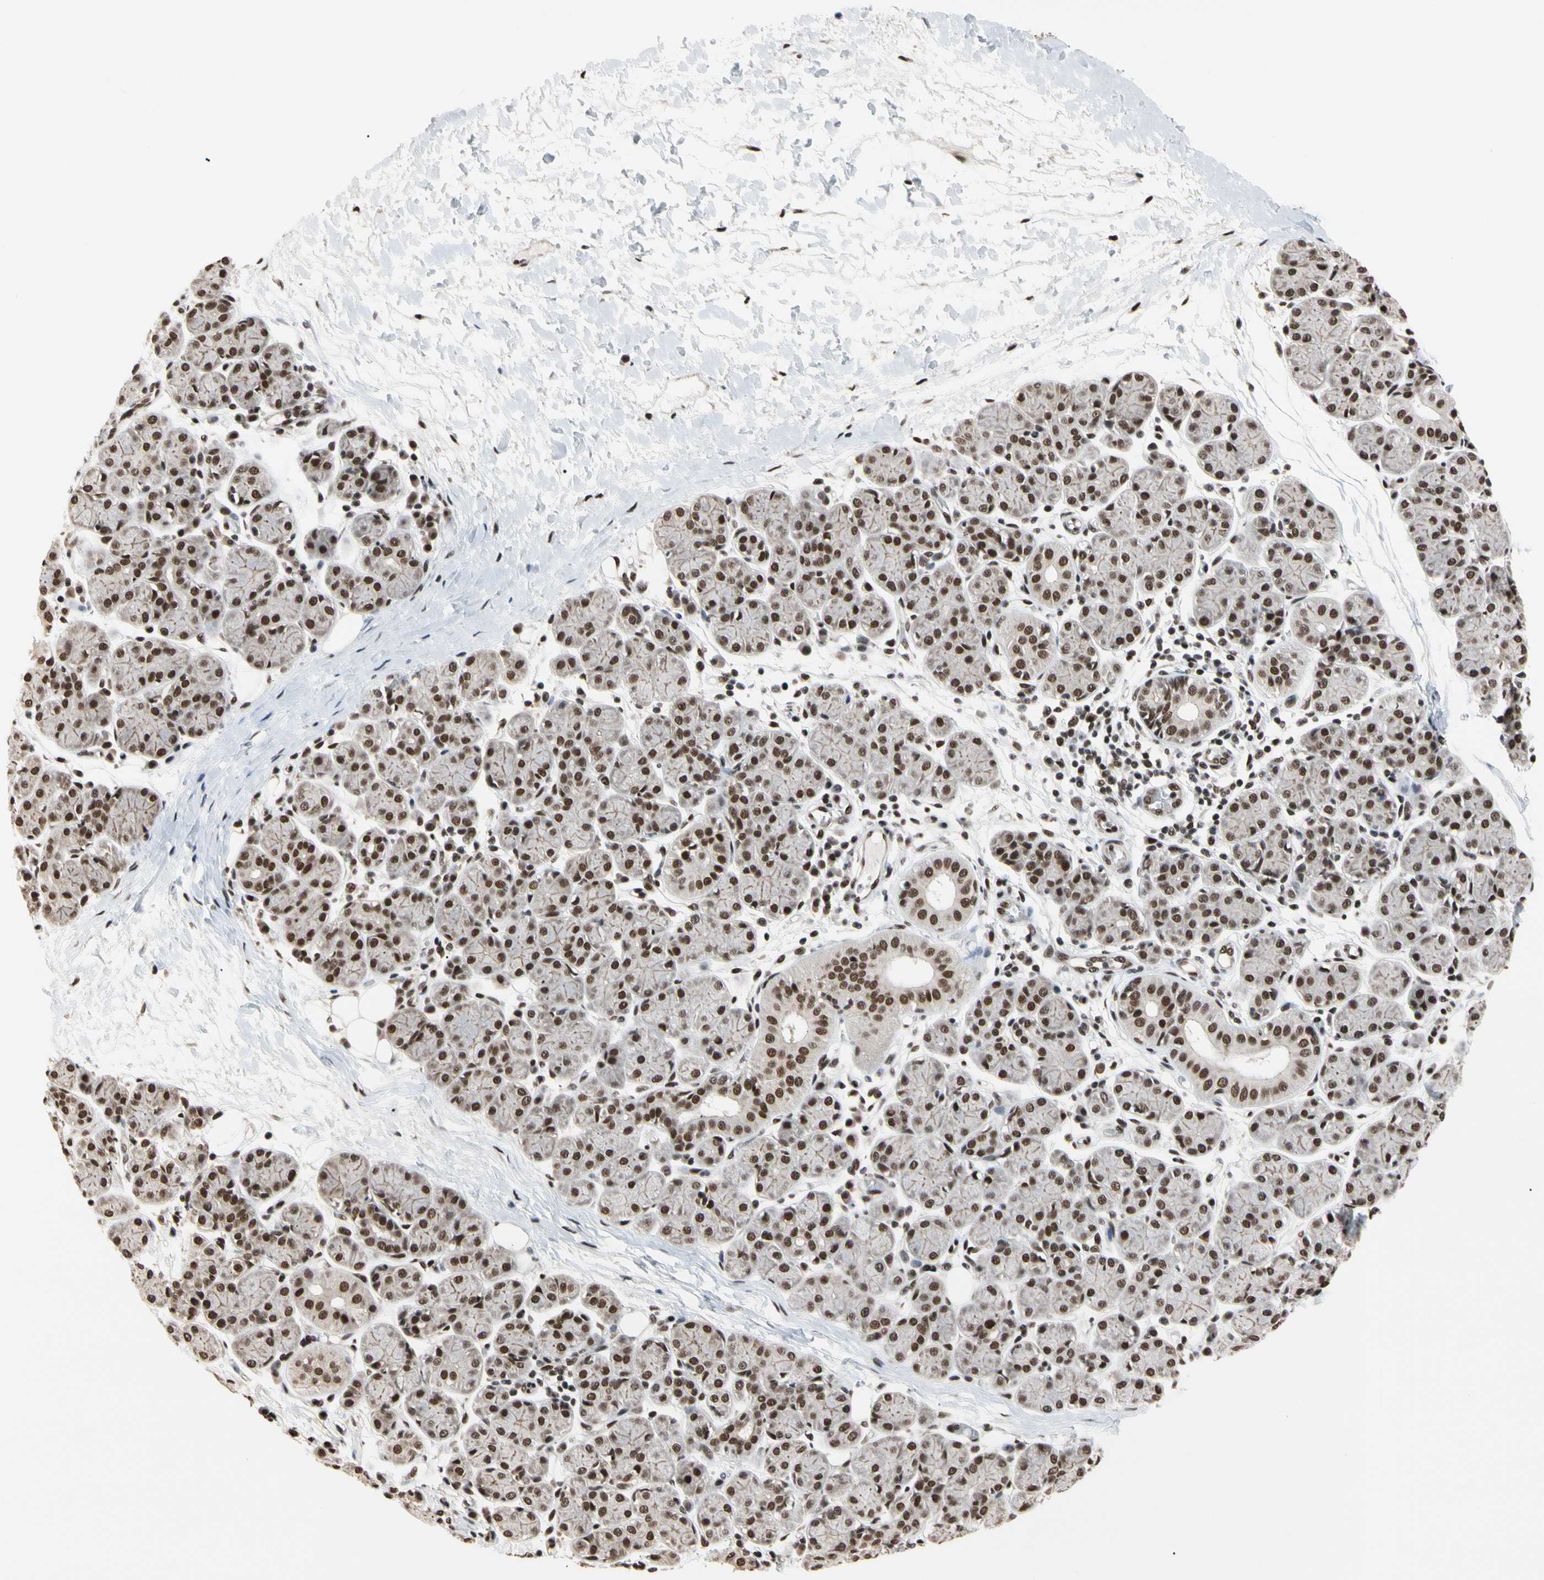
{"staining": {"intensity": "moderate", "quantity": ">75%", "location": "nuclear"}, "tissue": "salivary gland", "cell_type": "Glandular cells", "image_type": "normal", "snomed": [{"axis": "morphology", "description": "Normal tissue, NOS"}, {"axis": "morphology", "description": "Inflammation, NOS"}, {"axis": "topography", "description": "Lymph node"}, {"axis": "topography", "description": "Salivary gland"}], "caption": "Moderate nuclear expression is seen in about >75% of glandular cells in unremarkable salivary gland. Nuclei are stained in blue.", "gene": "FAM98B", "patient": {"sex": "male", "age": 3}}